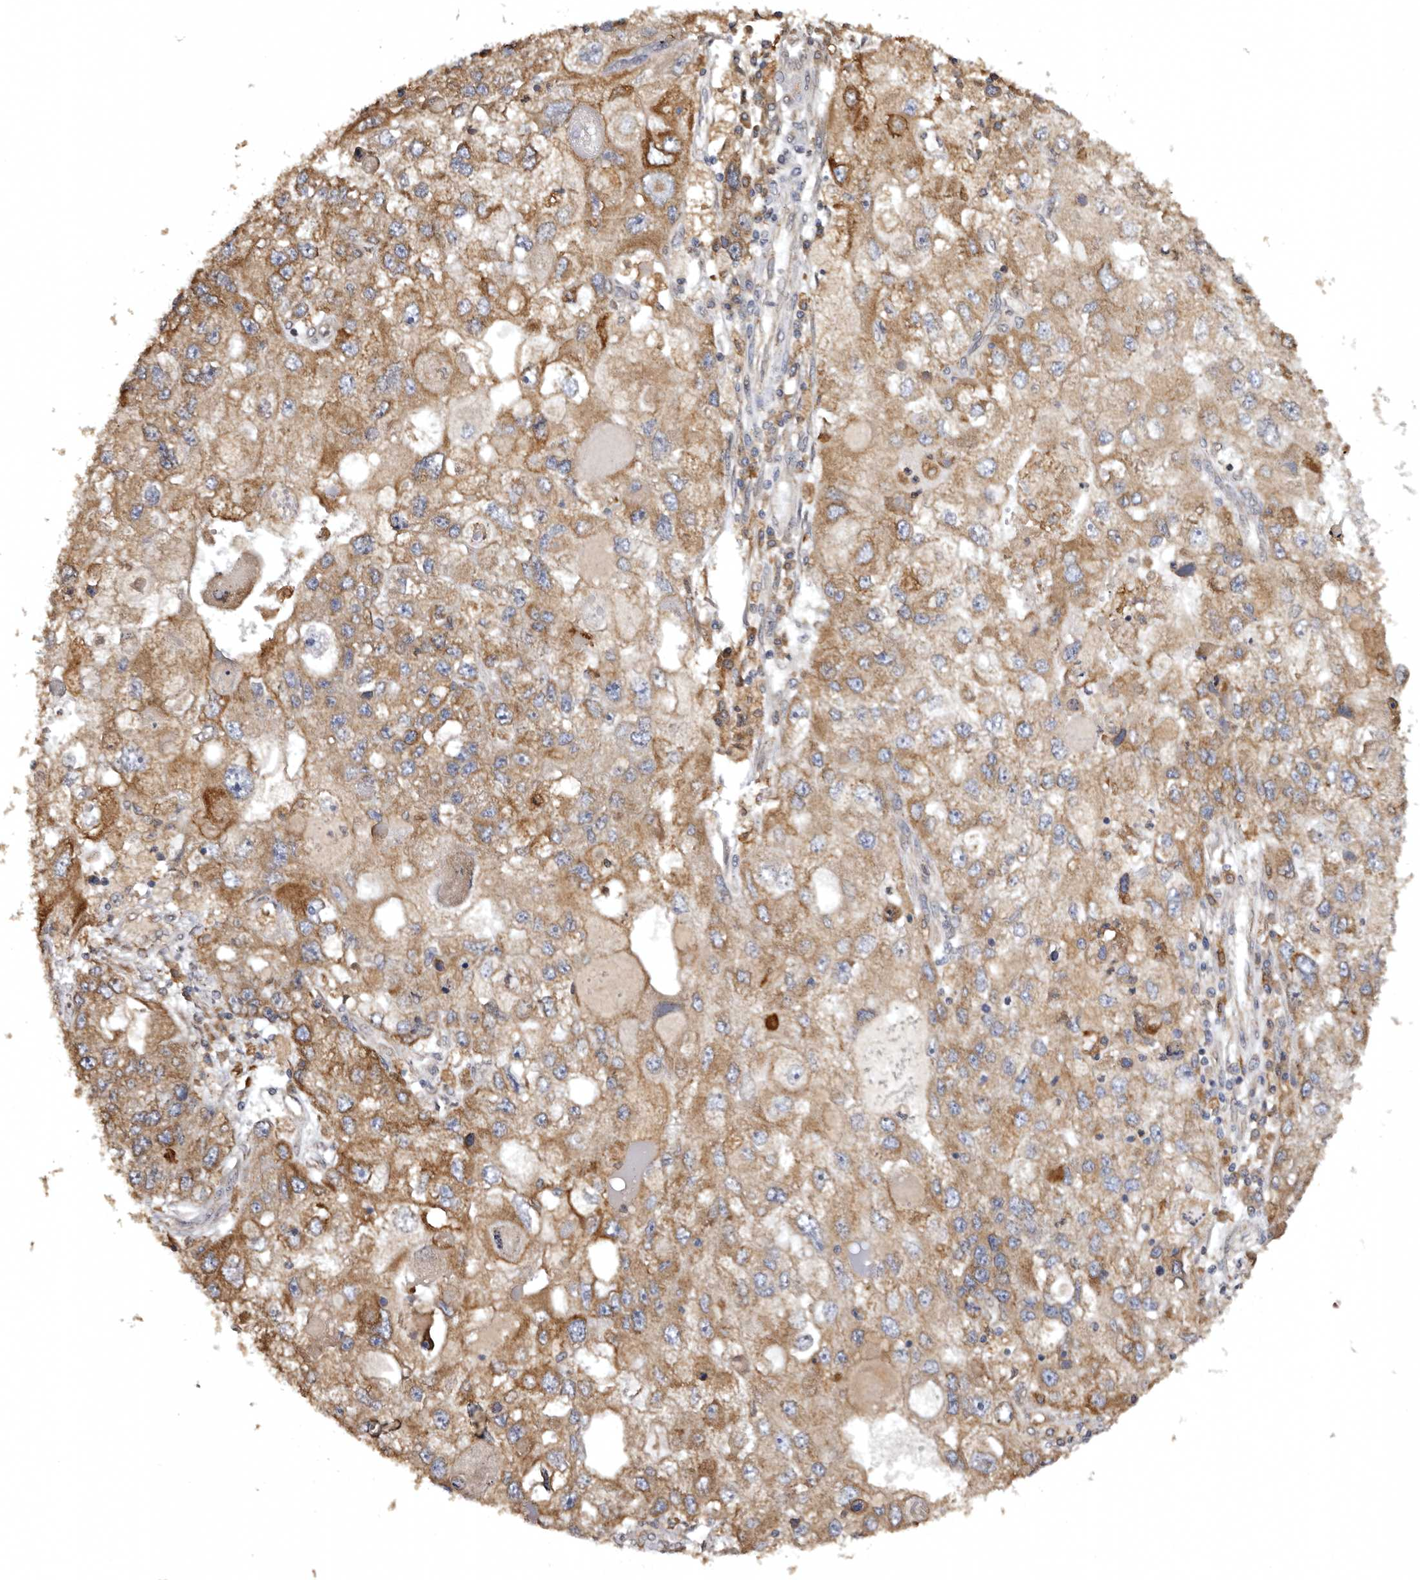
{"staining": {"intensity": "moderate", "quantity": ">75%", "location": "cytoplasmic/membranous"}, "tissue": "endometrial cancer", "cell_type": "Tumor cells", "image_type": "cancer", "snomed": [{"axis": "morphology", "description": "Adenocarcinoma, NOS"}, {"axis": "topography", "description": "Endometrium"}], "caption": "Immunohistochemistry (IHC) photomicrograph of endometrial cancer stained for a protein (brown), which demonstrates medium levels of moderate cytoplasmic/membranous positivity in approximately >75% of tumor cells.", "gene": "INKA2", "patient": {"sex": "female", "age": 49}}